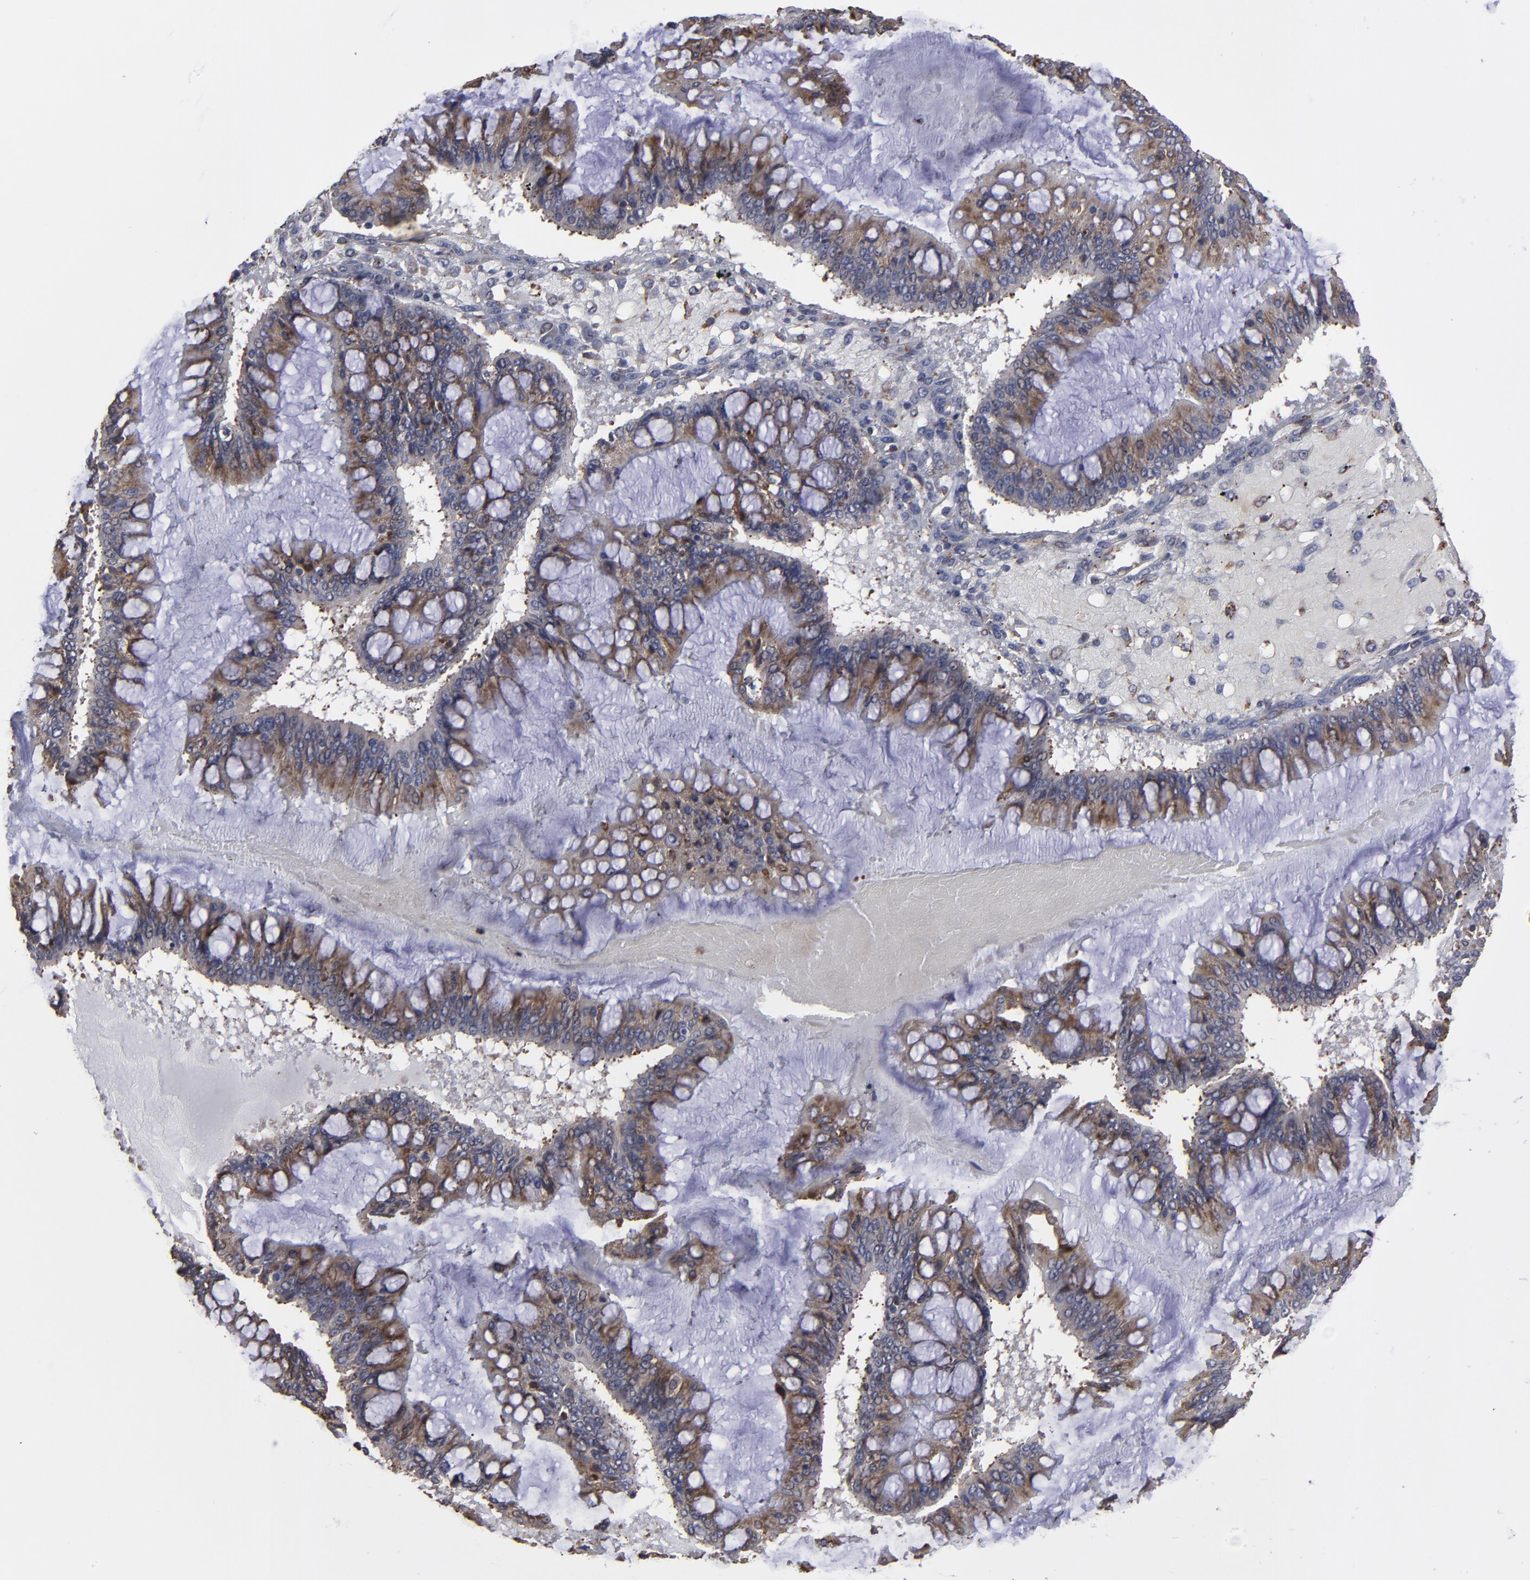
{"staining": {"intensity": "moderate", "quantity": ">75%", "location": "cytoplasmic/membranous"}, "tissue": "ovarian cancer", "cell_type": "Tumor cells", "image_type": "cancer", "snomed": [{"axis": "morphology", "description": "Cystadenocarcinoma, mucinous, NOS"}, {"axis": "topography", "description": "Ovary"}], "caption": "Protein staining of ovarian cancer (mucinous cystadenocarcinoma) tissue exhibits moderate cytoplasmic/membranous staining in approximately >75% of tumor cells.", "gene": "SND1", "patient": {"sex": "female", "age": 73}}